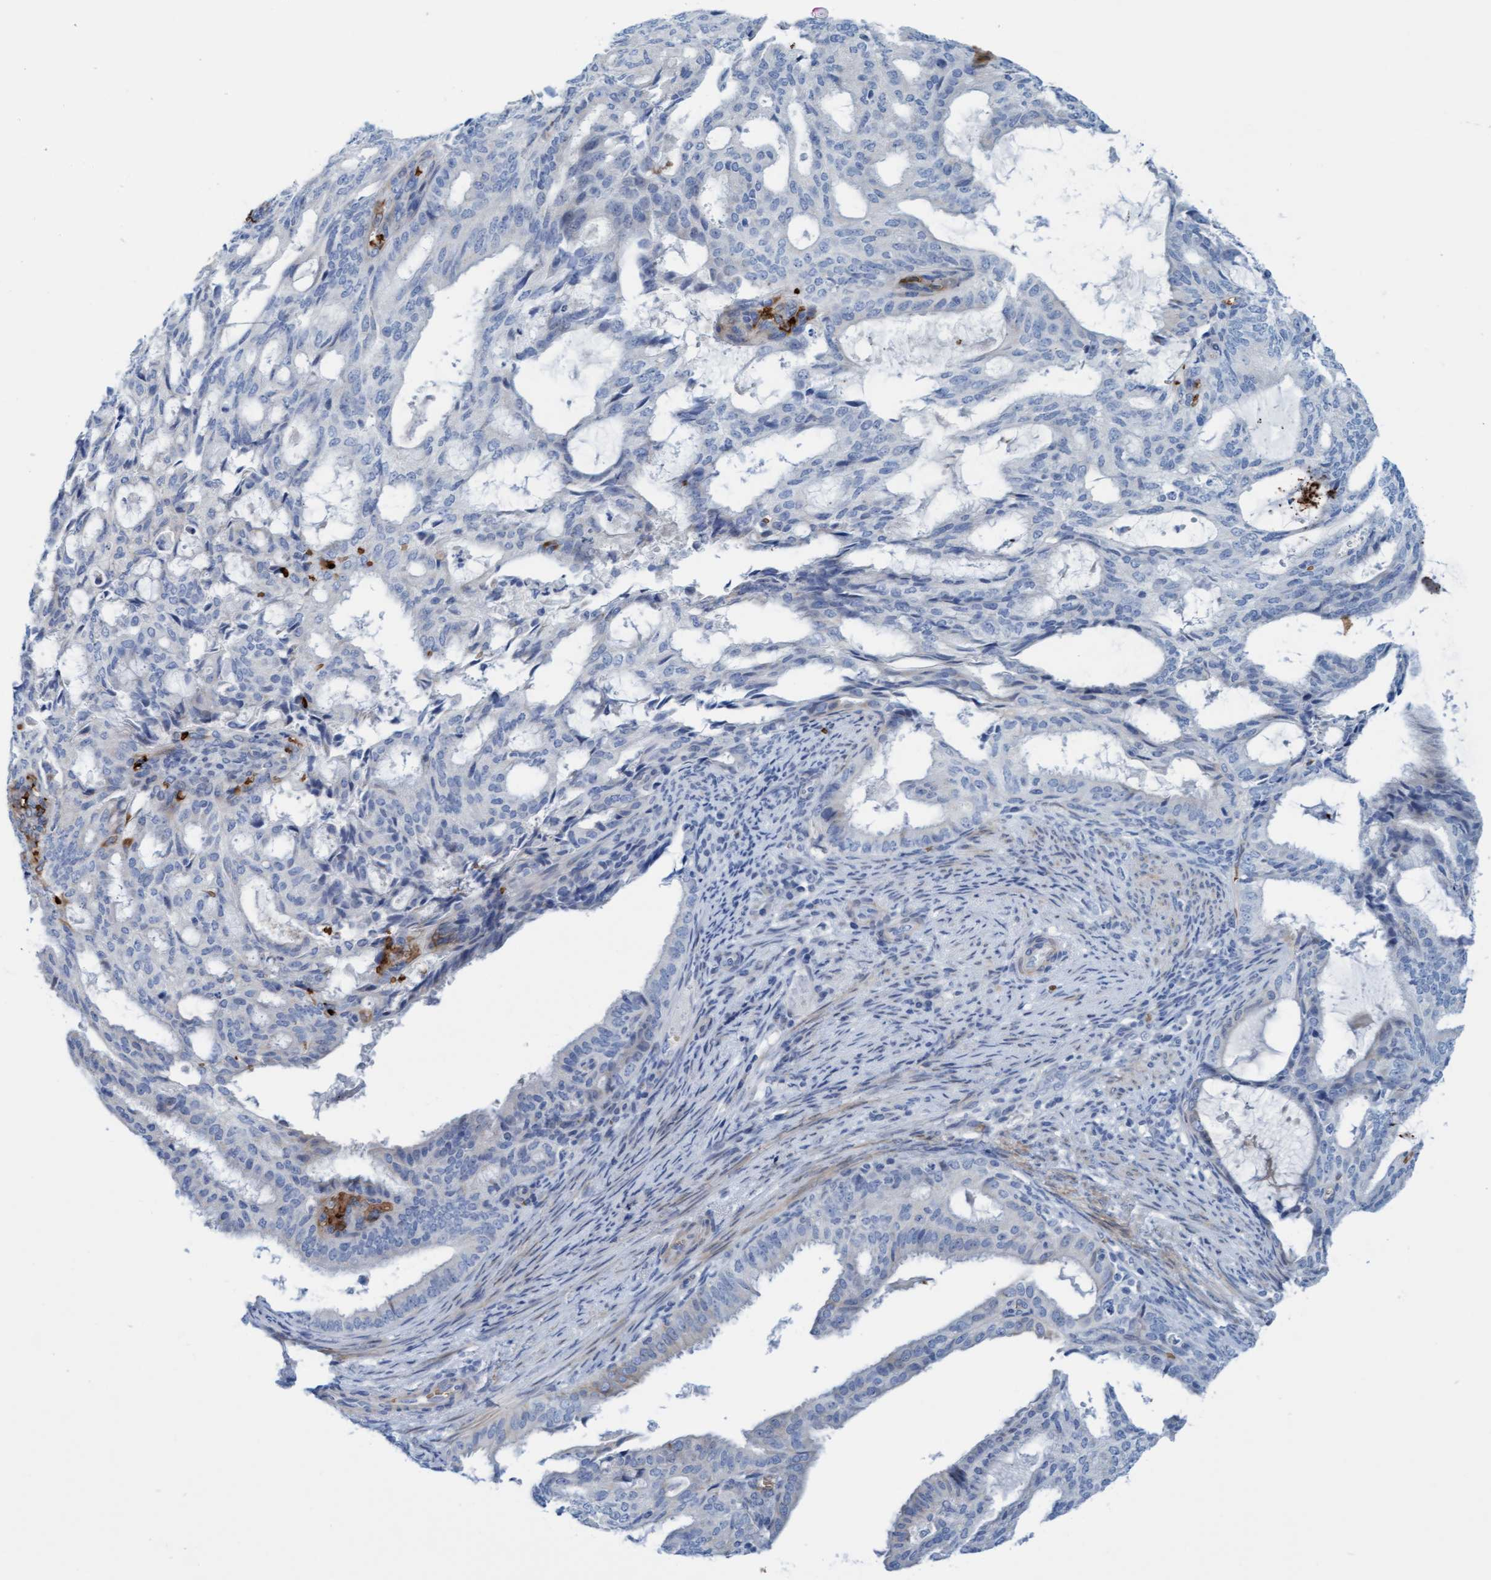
{"staining": {"intensity": "negative", "quantity": "none", "location": "none"}, "tissue": "endometrial cancer", "cell_type": "Tumor cells", "image_type": "cancer", "snomed": [{"axis": "morphology", "description": "Adenocarcinoma, NOS"}, {"axis": "topography", "description": "Endometrium"}], "caption": "Tumor cells are negative for protein expression in human endometrial adenocarcinoma. The staining was performed using DAB to visualize the protein expression in brown, while the nuclei were stained in blue with hematoxylin (Magnification: 20x).", "gene": "P2RX5", "patient": {"sex": "female", "age": 58}}